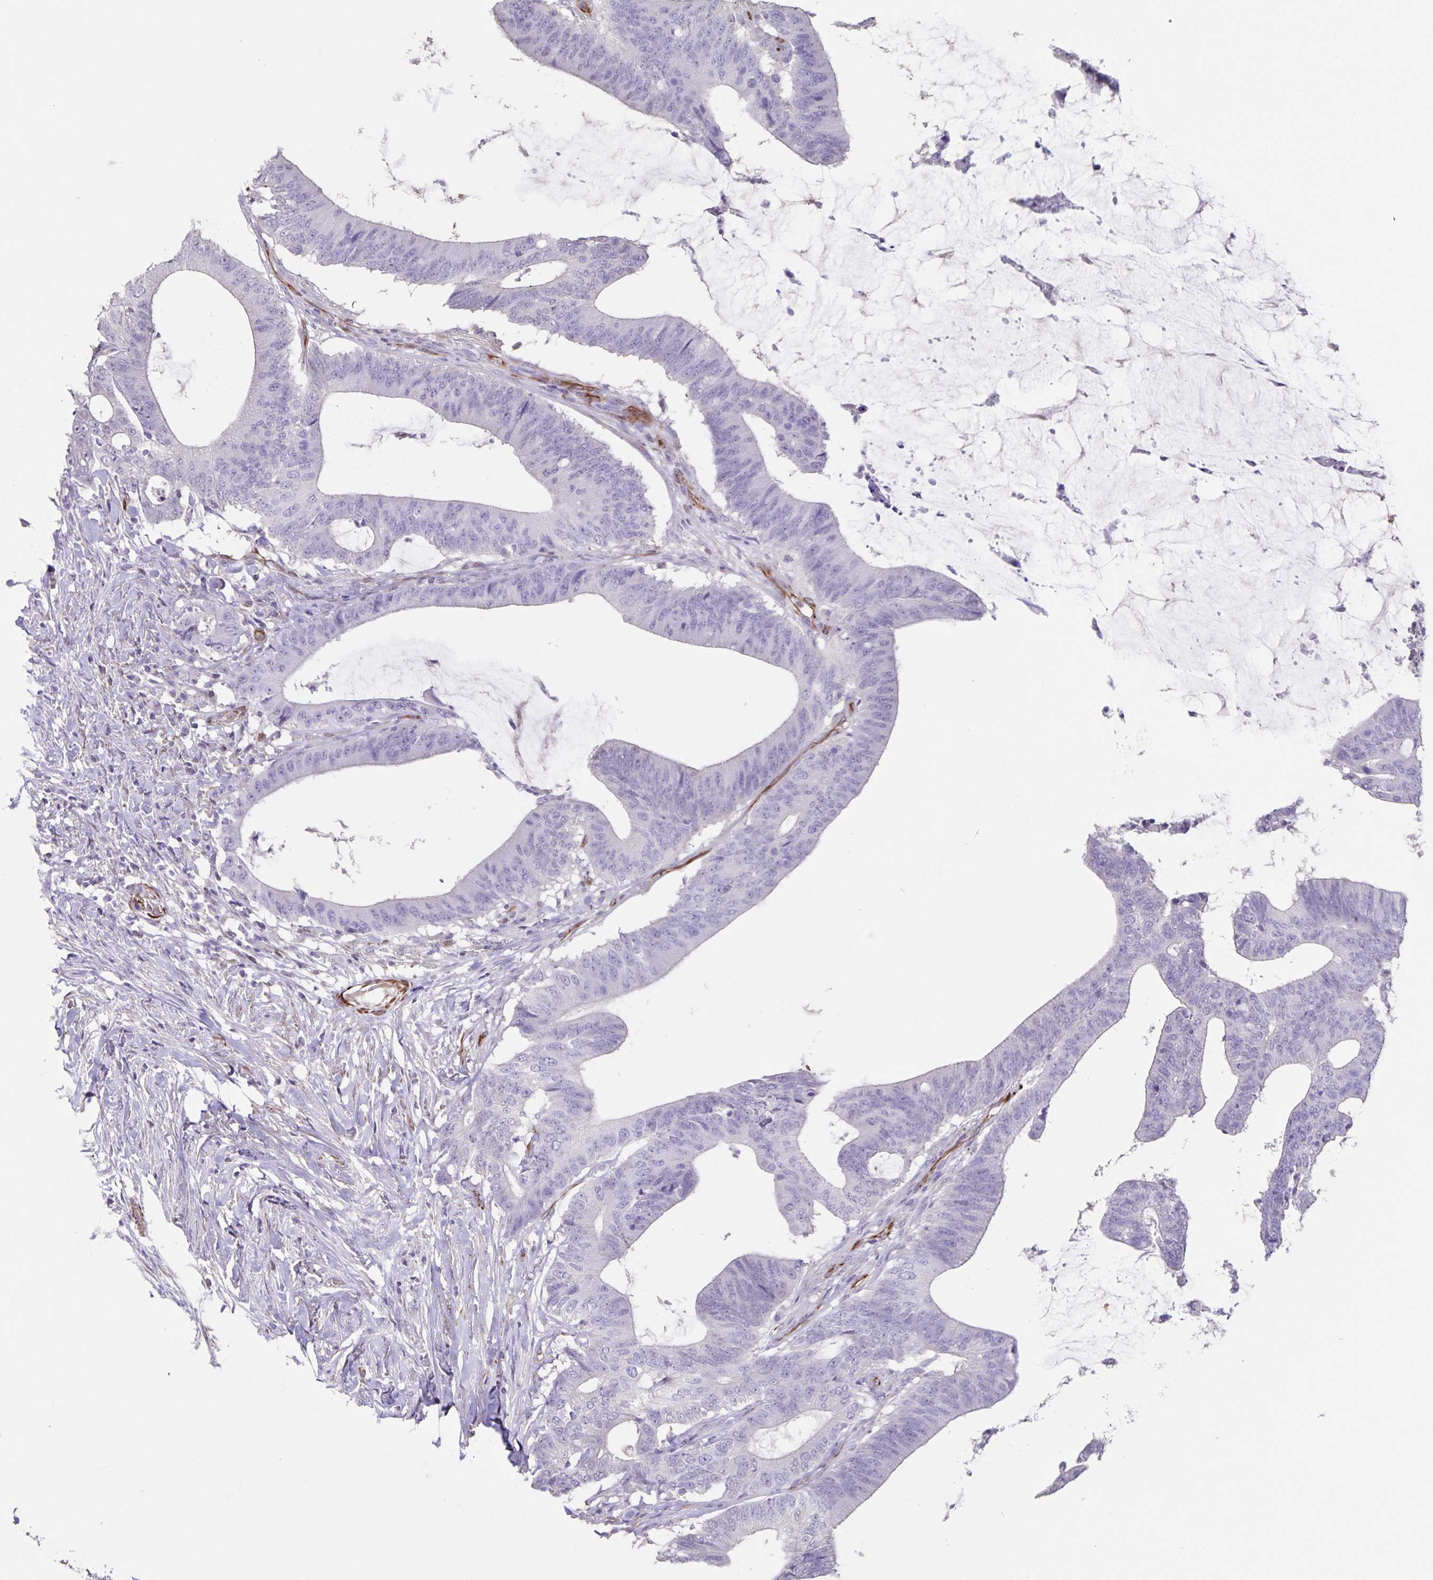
{"staining": {"intensity": "negative", "quantity": "none", "location": "none"}, "tissue": "colorectal cancer", "cell_type": "Tumor cells", "image_type": "cancer", "snomed": [{"axis": "morphology", "description": "Adenocarcinoma, NOS"}, {"axis": "topography", "description": "Colon"}], "caption": "Tumor cells are negative for protein expression in human colorectal adenocarcinoma. (IHC, brightfield microscopy, high magnification).", "gene": "SYNM", "patient": {"sex": "female", "age": 43}}